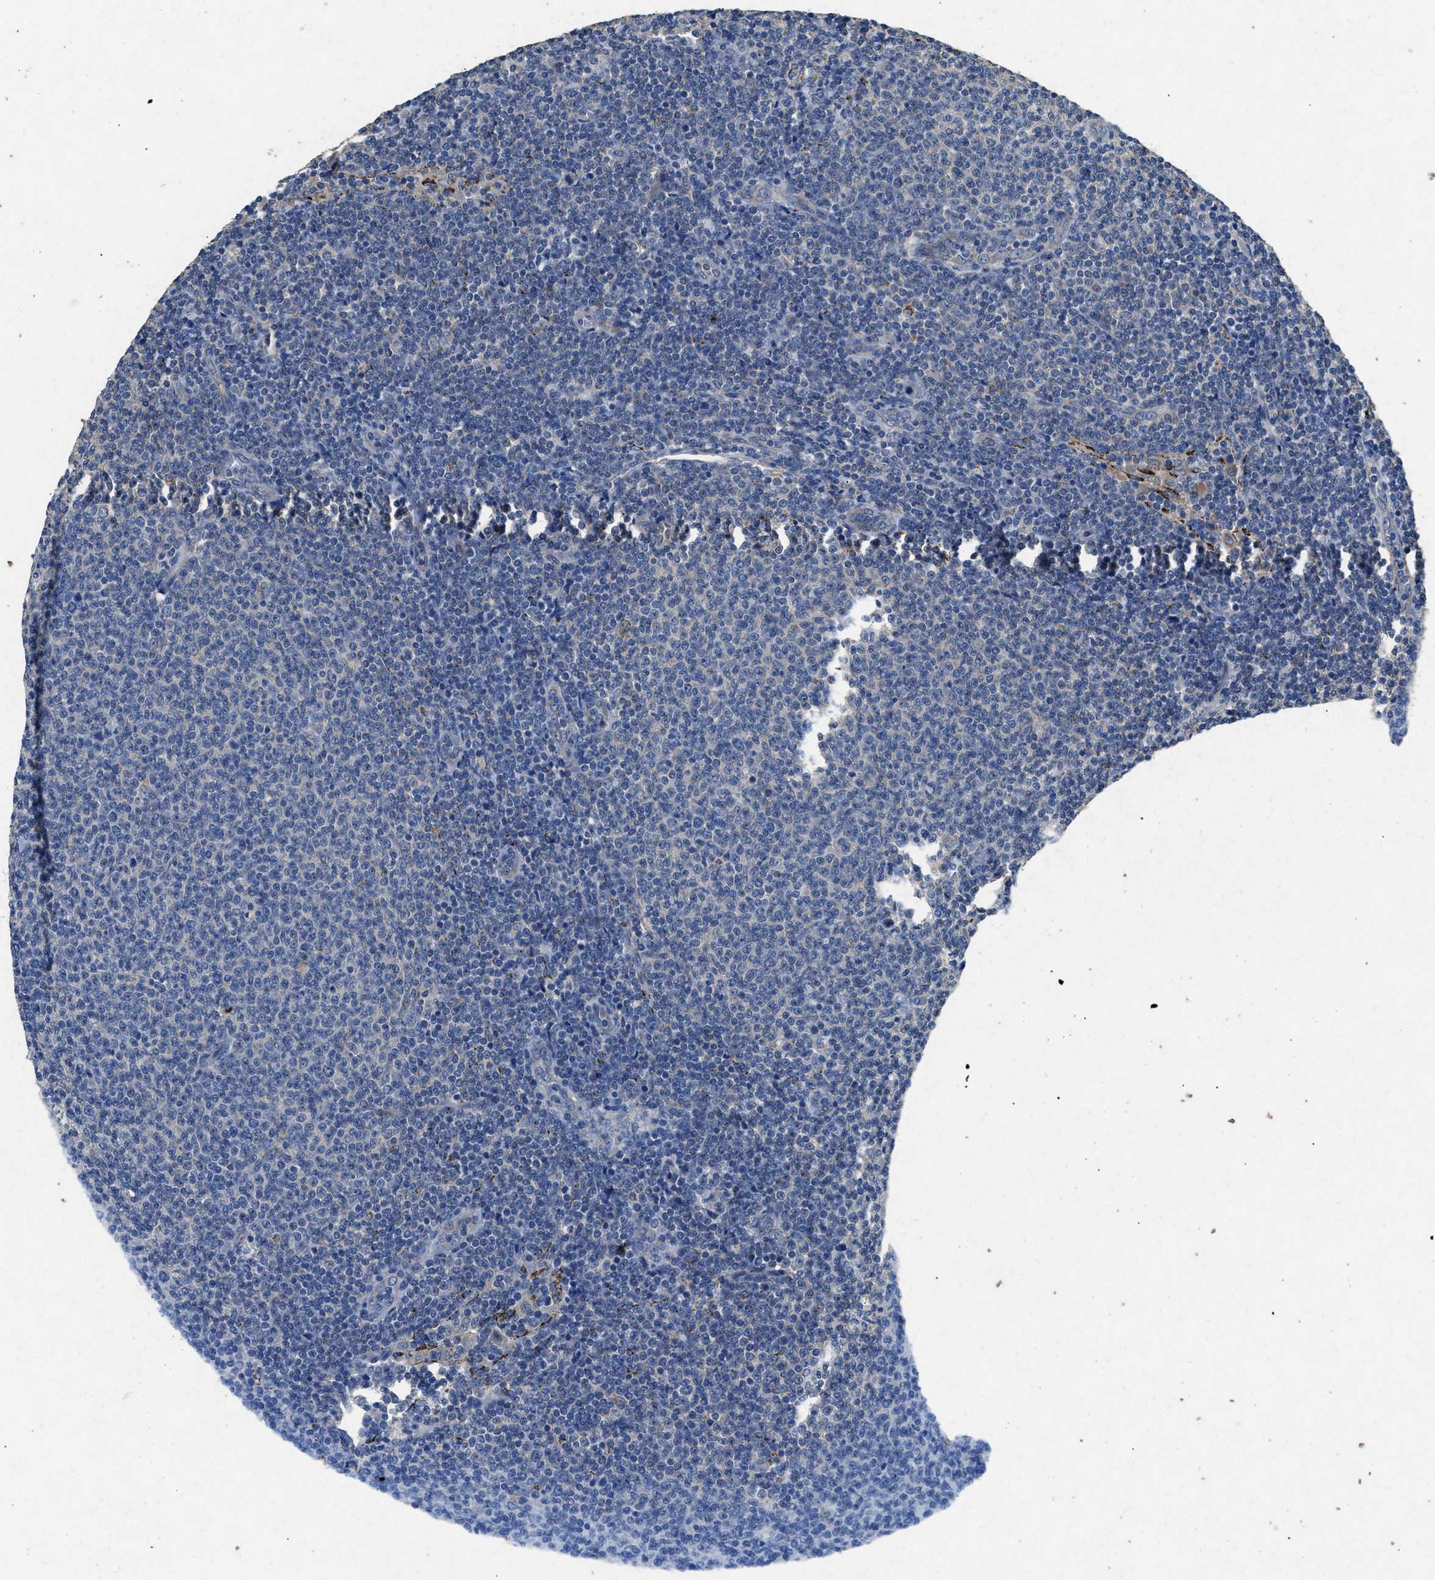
{"staining": {"intensity": "negative", "quantity": "none", "location": "none"}, "tissue": "lymphoma", "cell_type": "Tumor cells", "image_type": "cancer", "snomed": [{"axis": "morphology", "description": "Malignant lymphoma, non-Hodgkin's type, Low grade"}, {"axis": "topography", "description": "Lymph node"}], "caption": "Immunohistochemical staining of human lymphoma exhibits no significant expression in tumor cells. (DAB IHC visualized using brightfield microscopy, high magnification).", "gene": "CDK15", "patient": {"sex": "male", "age": 66}}